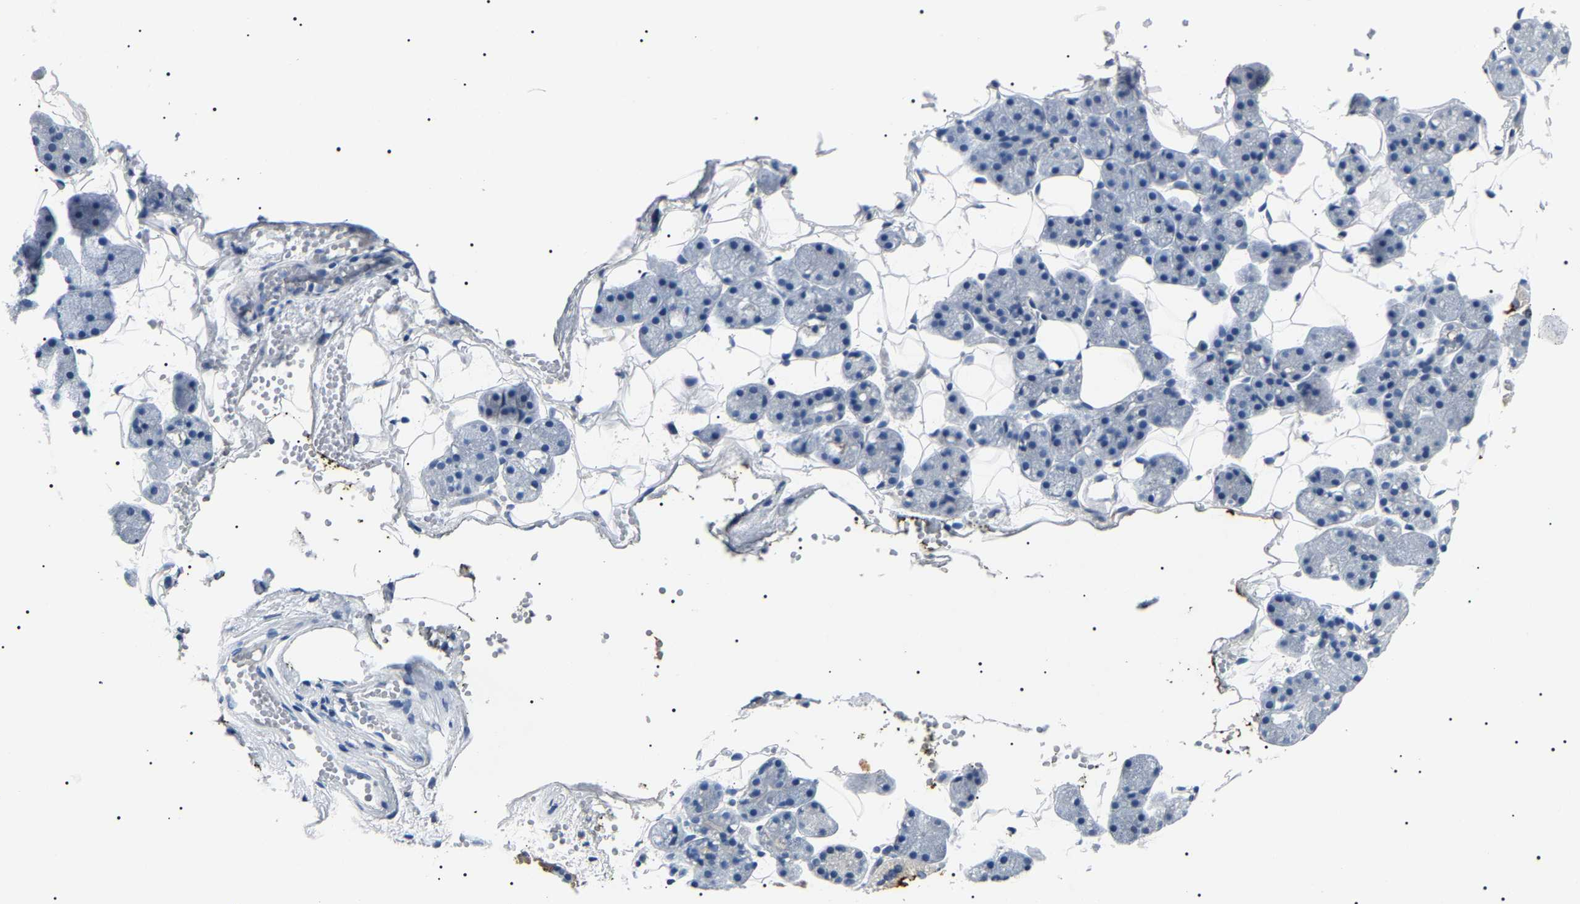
{"staining": {"intensity": "strong", "quantity": "<25%", "location": "cytoplasmic/membranous"}, "tissue": "salivary gland", "cell_type": "Glandular cells", "image_type": "normal", "snomed": [{"axis": "morphology", "description": "Normal tissue, NOS"}, {"axis": "topography", "description": "Salivary gland"}], "caption": "This image demonstrates immunohistochemistry (IHC) staining of benign salivary gland, with medium strong cytoplasmic/membranous positivity in approximately <25% of glandular cells.", "gene": "KLK15", "patient": {"sex": "female", "age": 33}}